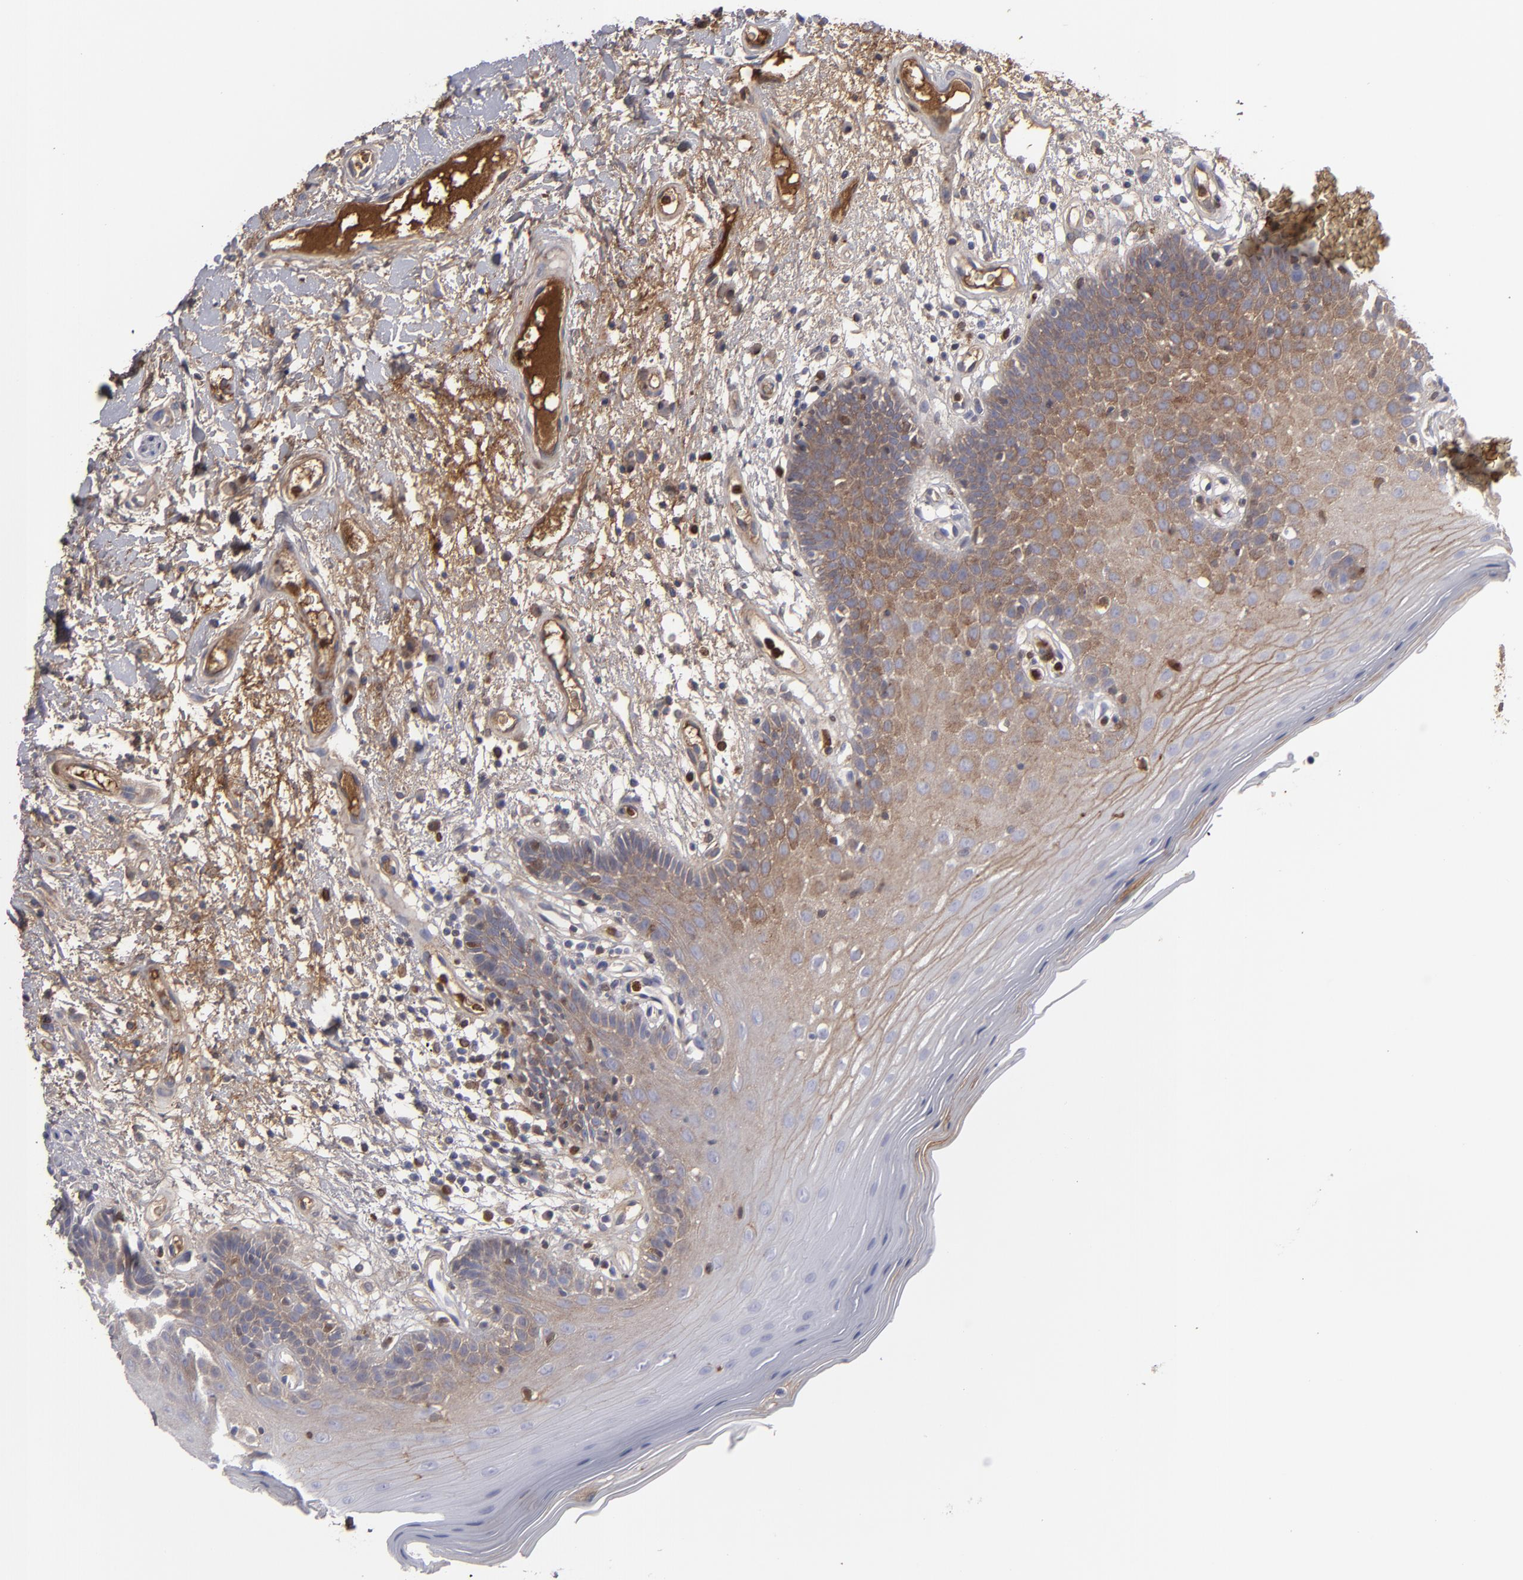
{"staining": {"intensity": "moderate", "quantity": "<25%", "location": "cytoplasmic/membranous"}, "tissue": "oral mucosa", "cell_type": "Squamous epithelial cells", "image_type": "normal", "snomed": [{"axis": "morphology", "description": "Normal tissue, NOS"}, {"axis": "morphology", "description": "Squamous cell carcinoma, NOS"}, {"axis": "topography", "description": "Skeletal muscle"}, {"axis": "topography", "description": "Oral tissue"}, {"axis": "topography", "description": "Head-Neck"}], "caption": "High-magnification brightfield microscopy of normal oral mucosa stained with DAB (brown) and counterstained with hematoxylin (blue). squamous epithelial cells exhibit moderate cytoplasmic/membranous staining is seen in approximately<25% of cells. The staining was performed using DAB (3,3'-diaminobenzidine) to visualize the protein expression in brown, while the nuclei were stained in blue with hematoxylin (Magnification: 20x).", "gene": "LRG1", "patient": {"sex": "male", "age": 71}}